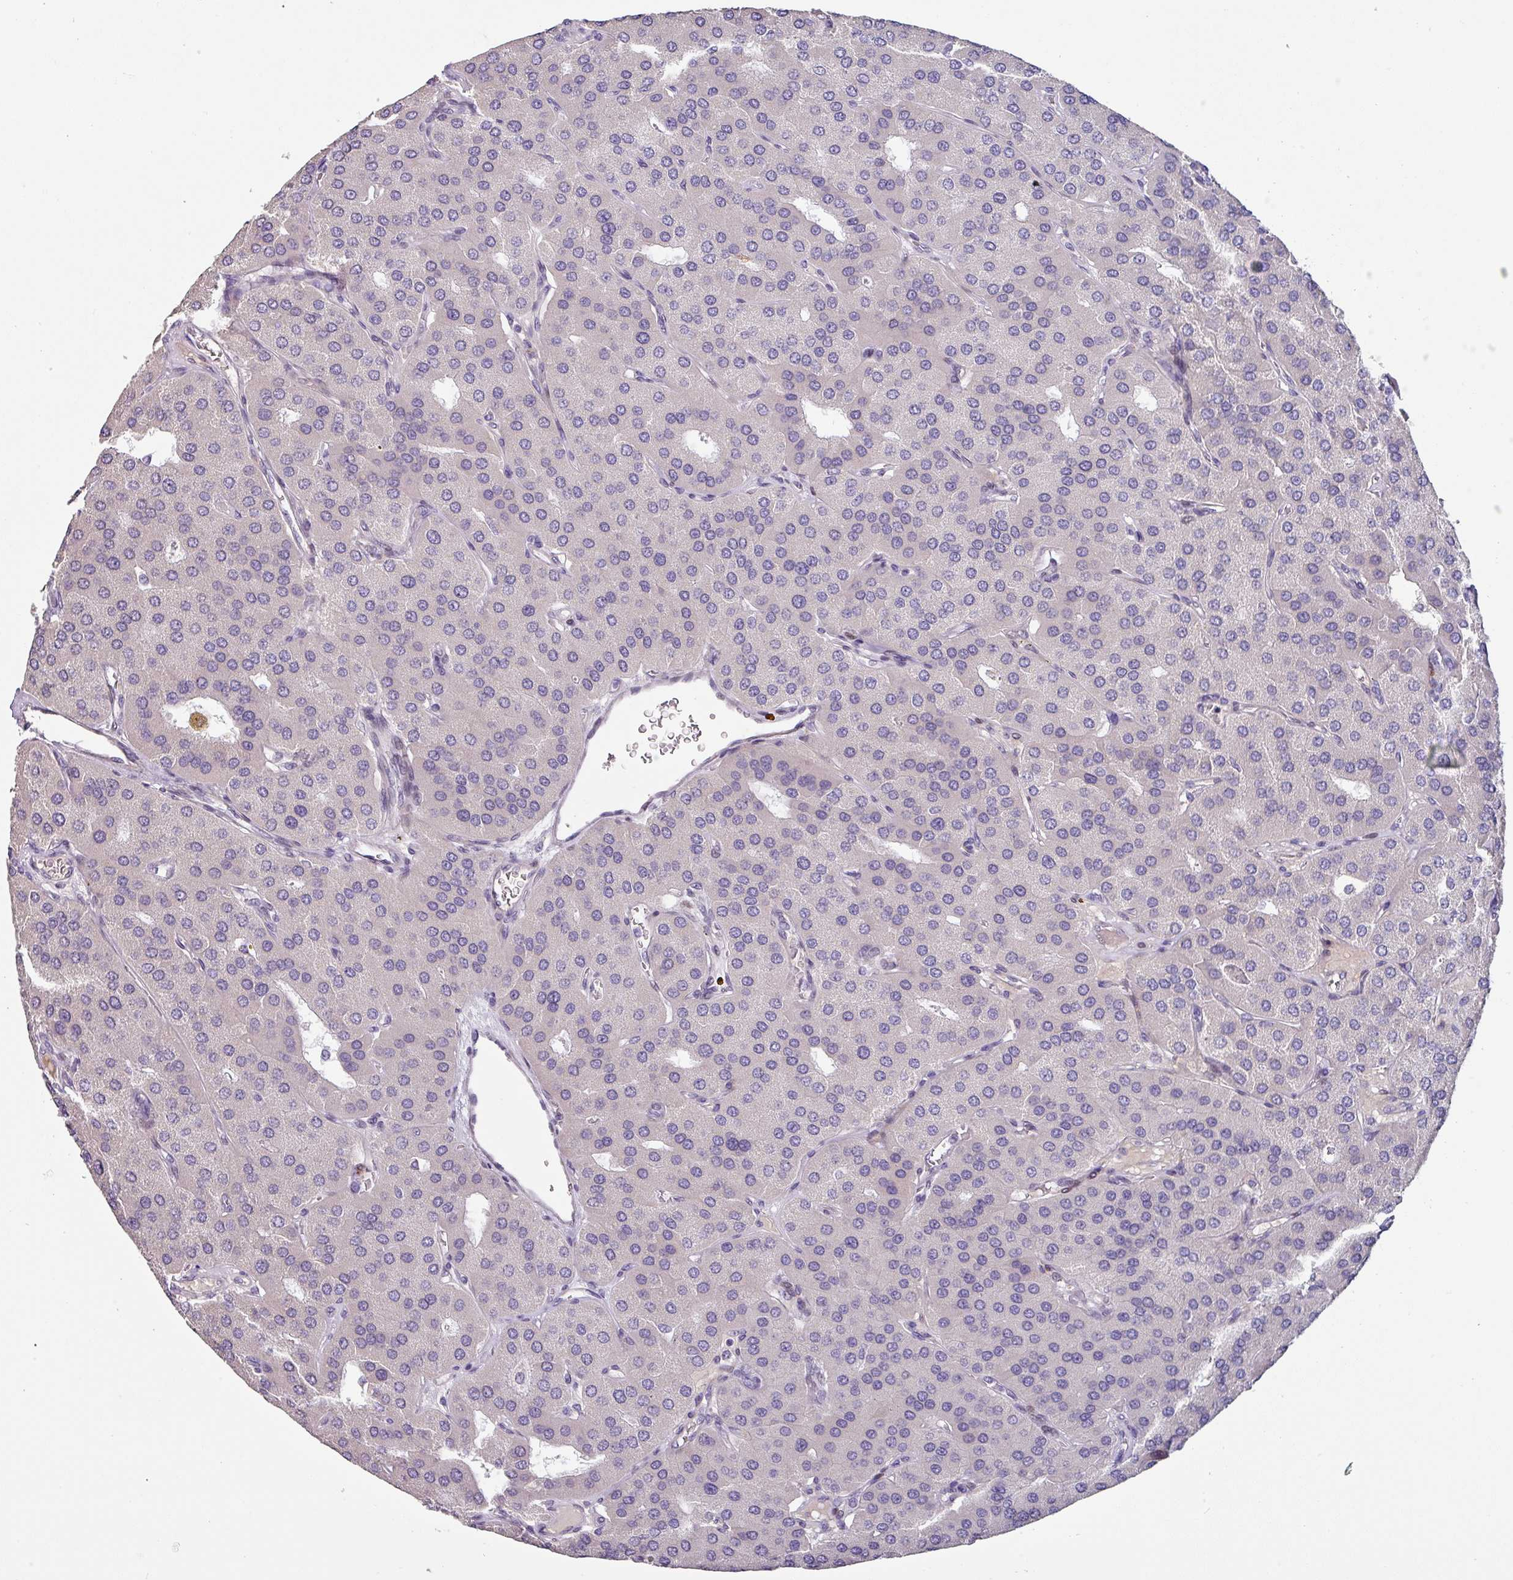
{"staining": {"intensity": "negative", "quantity": "none", "location": "none"}, "tissue": "parathyroid gland", "cell_type": "Glandular cells", "image_type": "normal", "snomed": [{"axis": "morphology", "description": "Normal tissue, NOS"}, {"axis": "morphology", "description": "Adenoma, NOS"}, {"axis": "topography", "description": "Parathyroid gland"}], "caption": "The image demonstrates no staining of glandular cells in unremarkable parathyroid gland.", "gene": "KLHL3", "patient": {"sex": "female", "age": 86}}